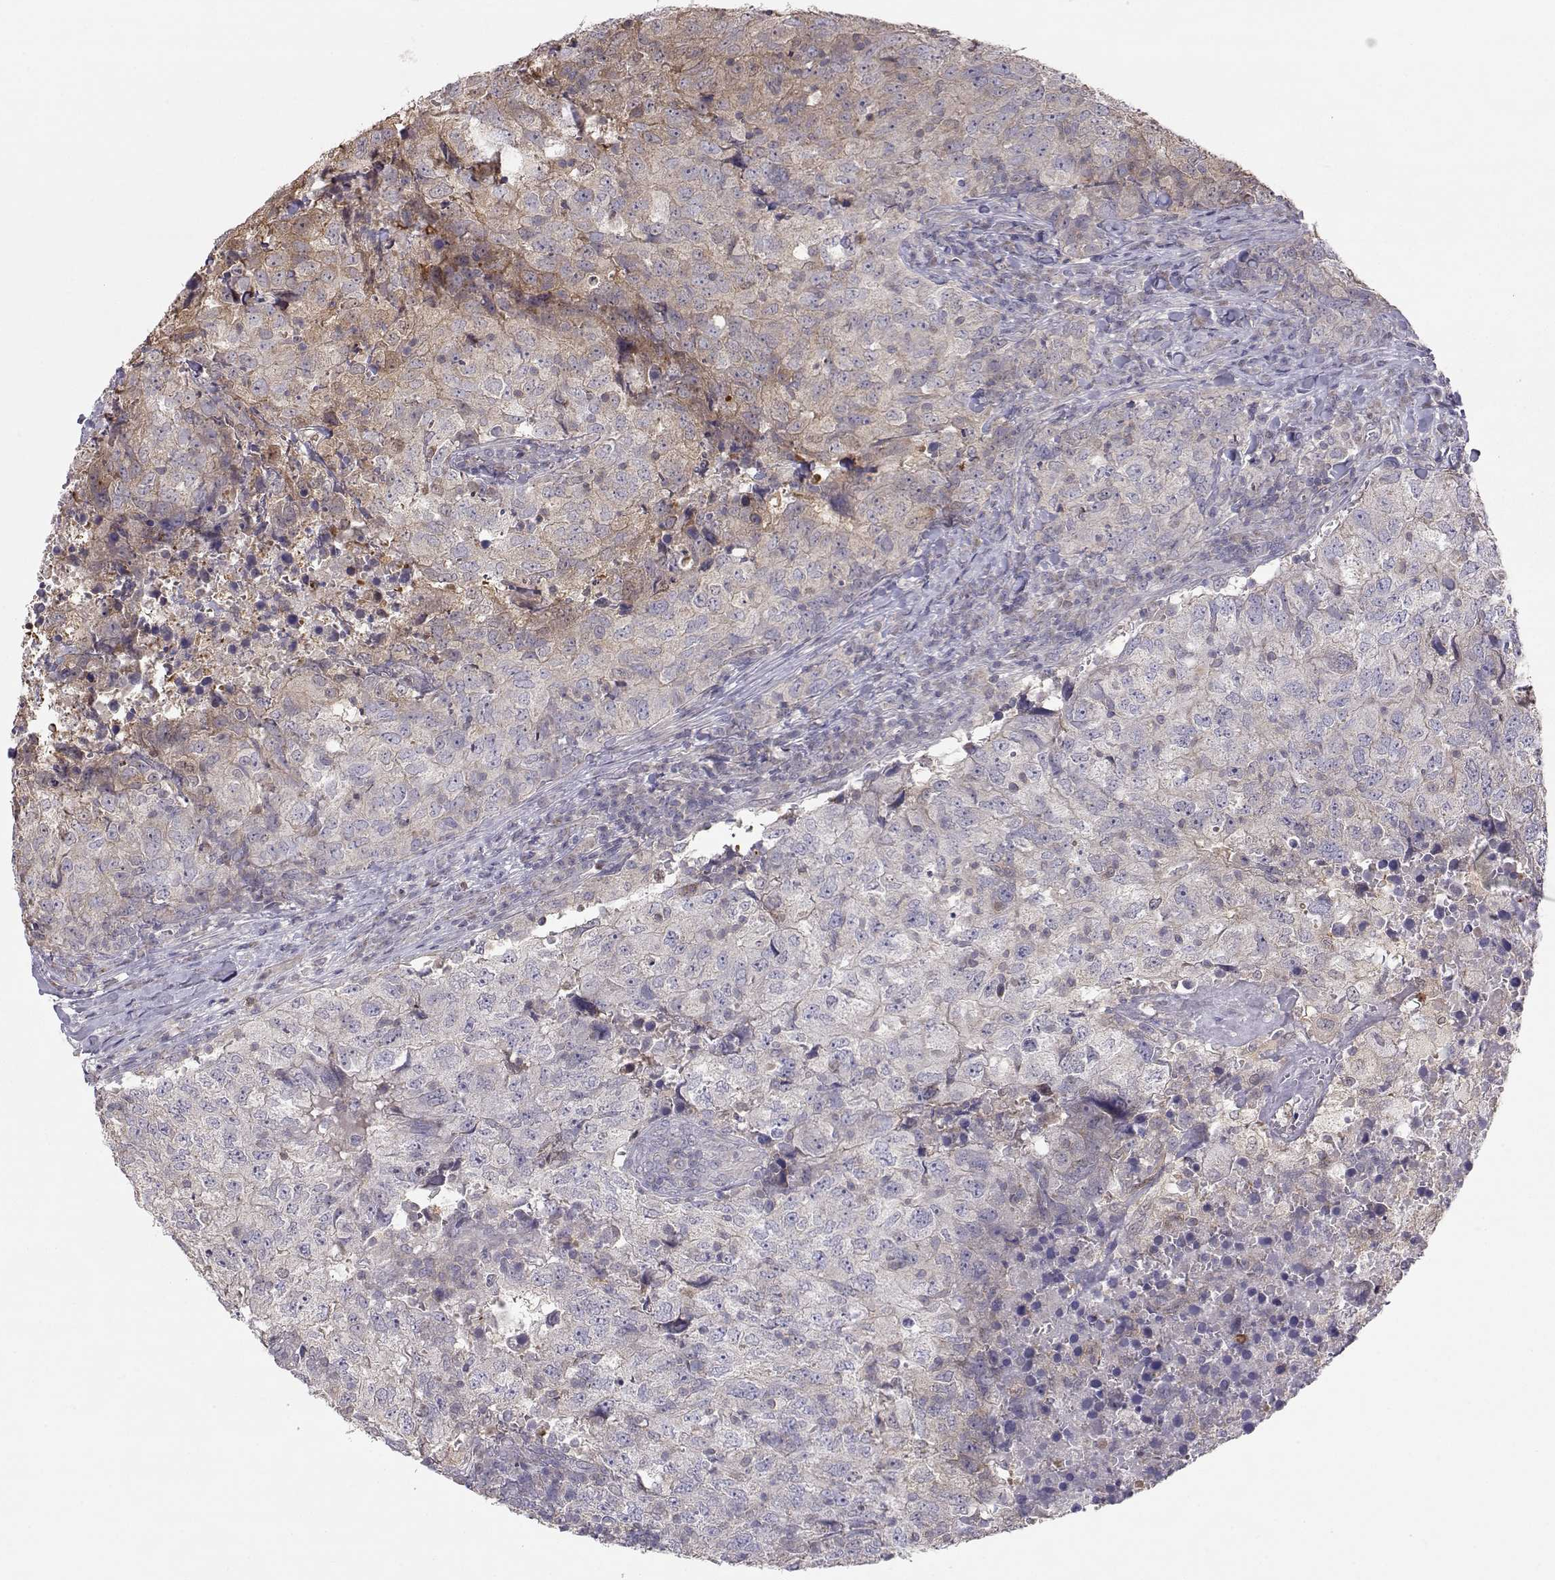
{"staining": {"intensity": "weak", "quantity": "<25%", "location": "cytoplasmic/membranous"}, "tissue": "breast cancer", "cell_type": "Tumor cells", "image_type": "cancer", "snomed": [{"axis": "morphology", "description": "Duct carcinoma"}, {"axis": "topography", "description": "Breast"}], "caption": "High magnification brightfield microscopy of breast intraductal carcinoma stained with DAB (3,3'-diaminobenzidine) (brown) and counterstained with hematoxylin (blue): tumor cells show no significant staining.", "gene": "NCAM2", "patient": {"sex": "female", "age": 30}}